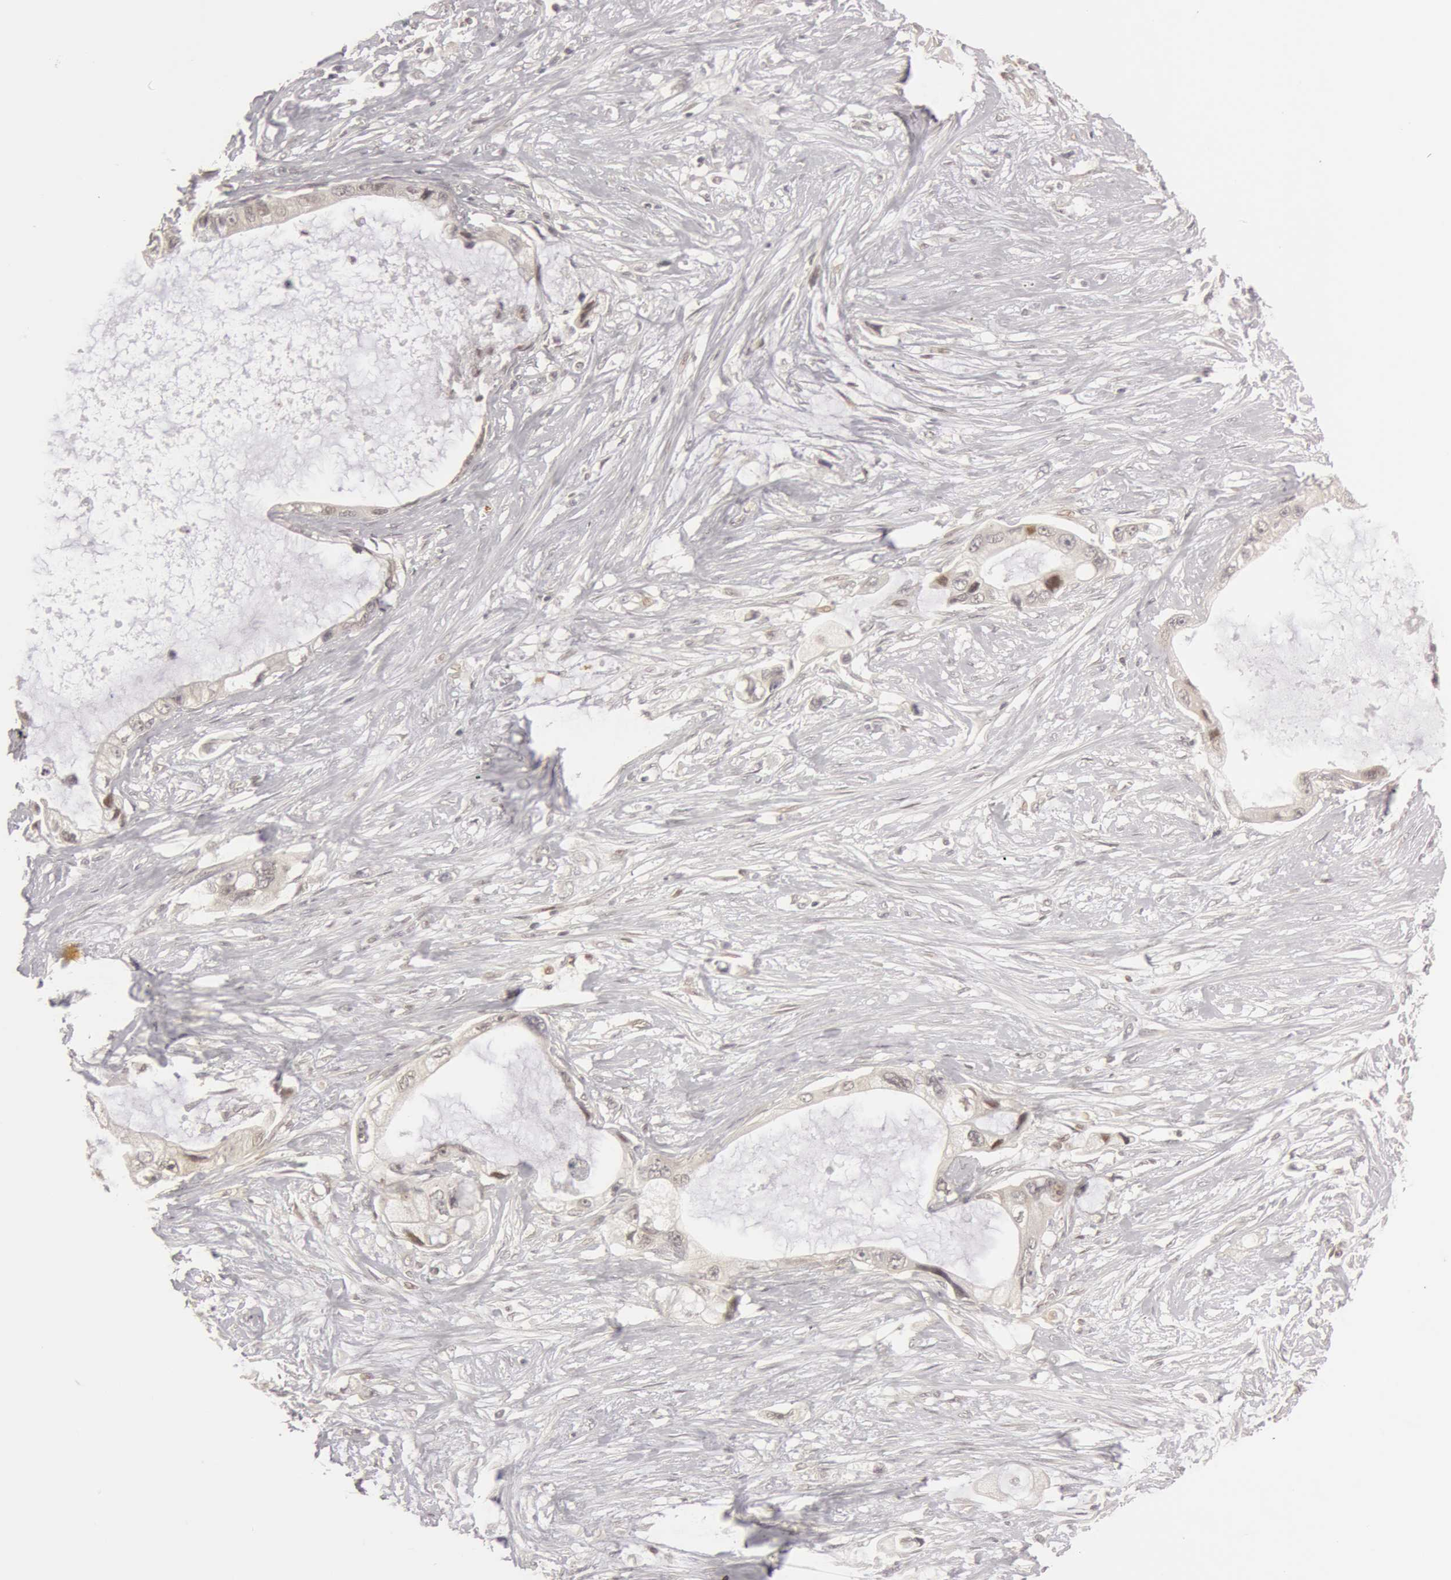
{"staining": {"intensity": "negative", "quantity": "none", "location": "none"}, "tissue": "pancreatic cancer", "cell_type": "Tumor cells", "image_type": "cancer", "snomed": [{"axis": "morphology", "description": "Adenocarcinoma, NOS"}, {"axis": "topography", "description": "Pancreas"}, {"axis": "topography", "description": "Stomach, upper"}], "caption": "The immunohistochemistry (IHC) histopathology image has no significant positivity in tumor cells of pancreatic cancer tissue. (DAB IHC visualized using brightfield microscopy, high magnification).", "gene": "OASL", "patient": {"sex": "male", "age": 77}}